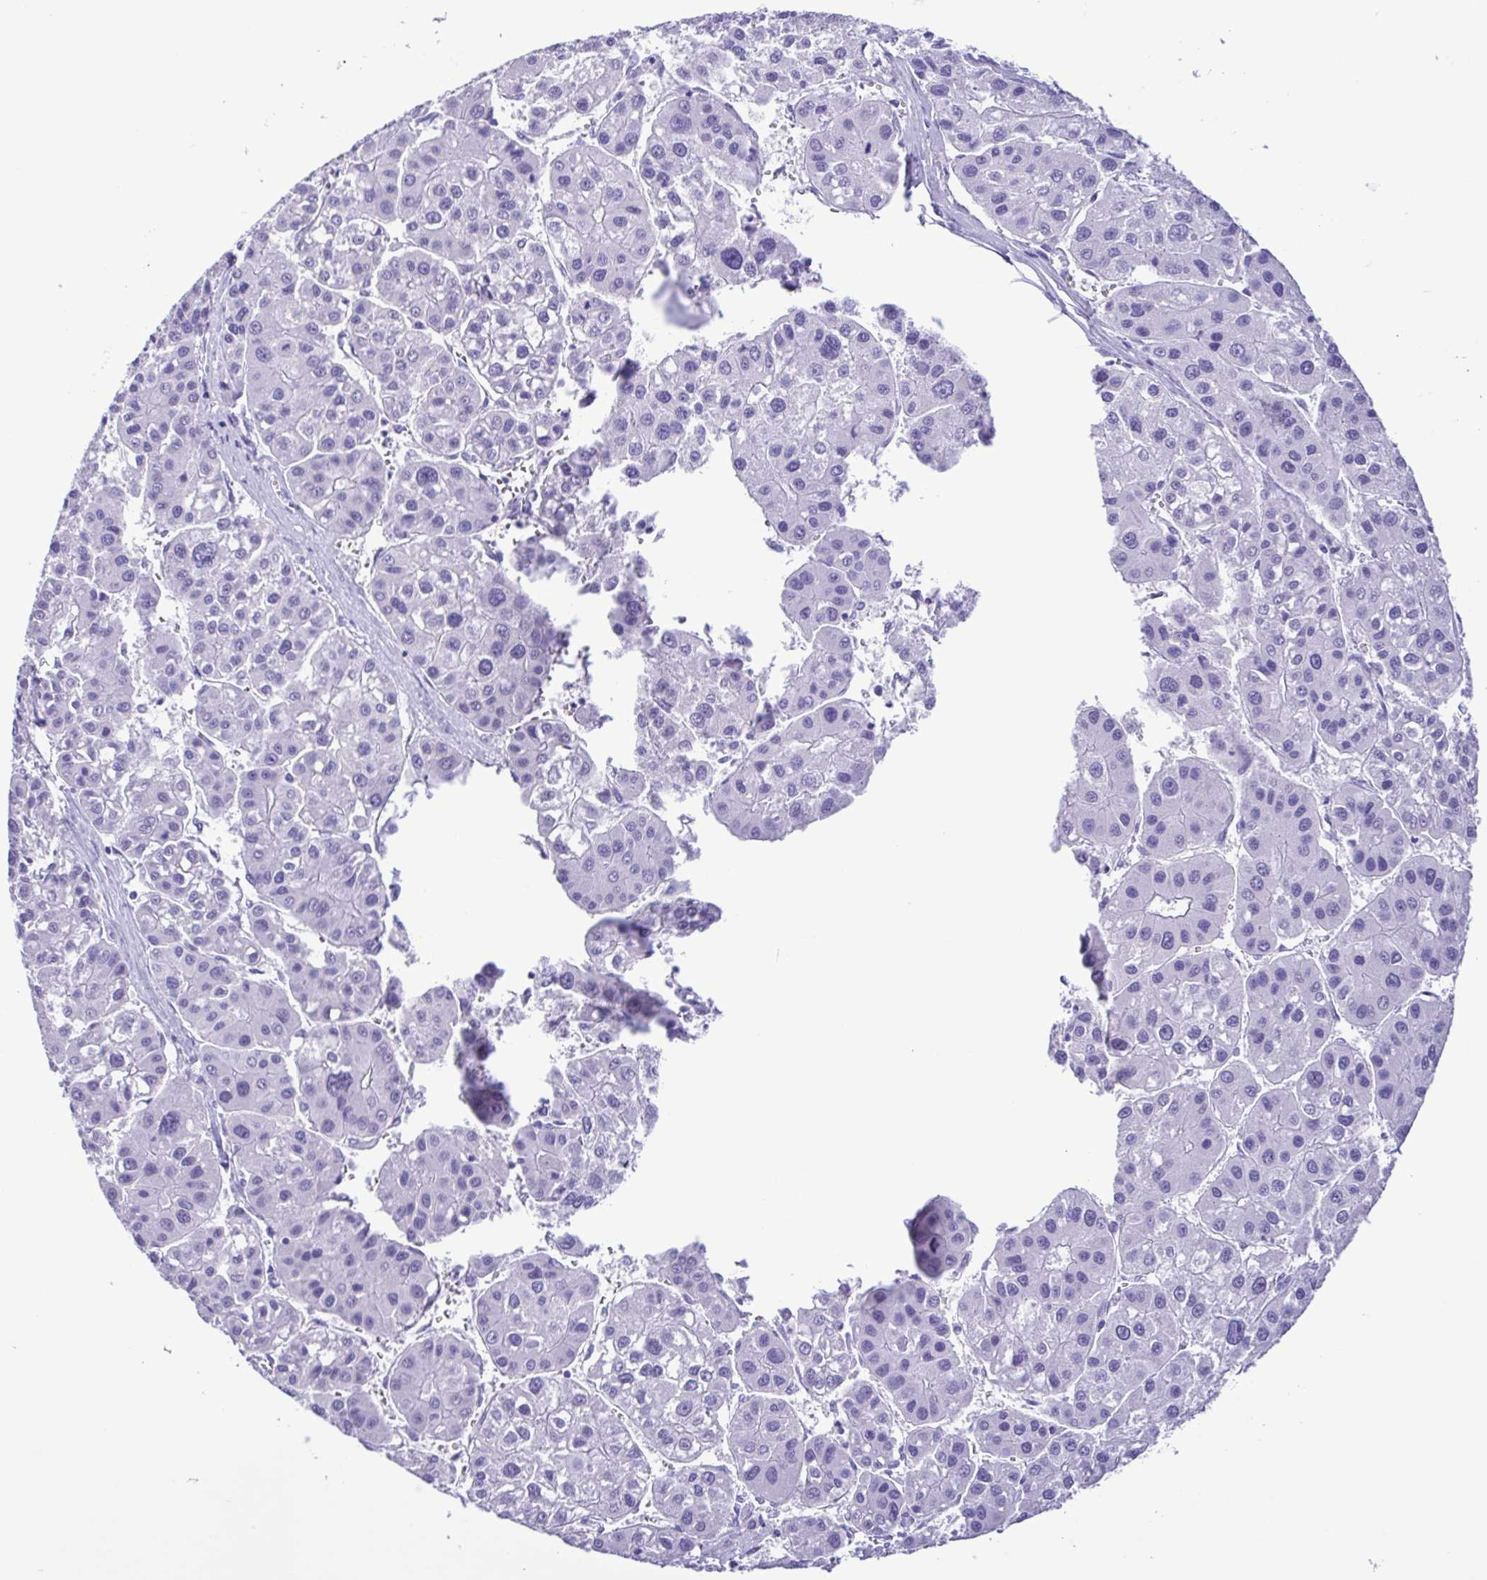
{"staining": {"intensity": "negative", "quantity": "none", "location": "none"}, "tissue": "liver cancer", "cell_type": "Tumor cells", "image_type": "cancer", "snomed": [{"axis": "morphology", "description": "Carcinoma, Hepatocellular, NOS"}, {"axis": "topography", "description": "Liver"}], "caption": "Immunohistochemistry (IHC) micrograph of neoplastic tissue: human hepatocellular carcinoma (liver) stained with DAB (3,3'-diaminobenzidine) displays no significant protein staining in tumor cells.", "gene": "CASP14", "patient": {"sex": "male", "age": 73}}